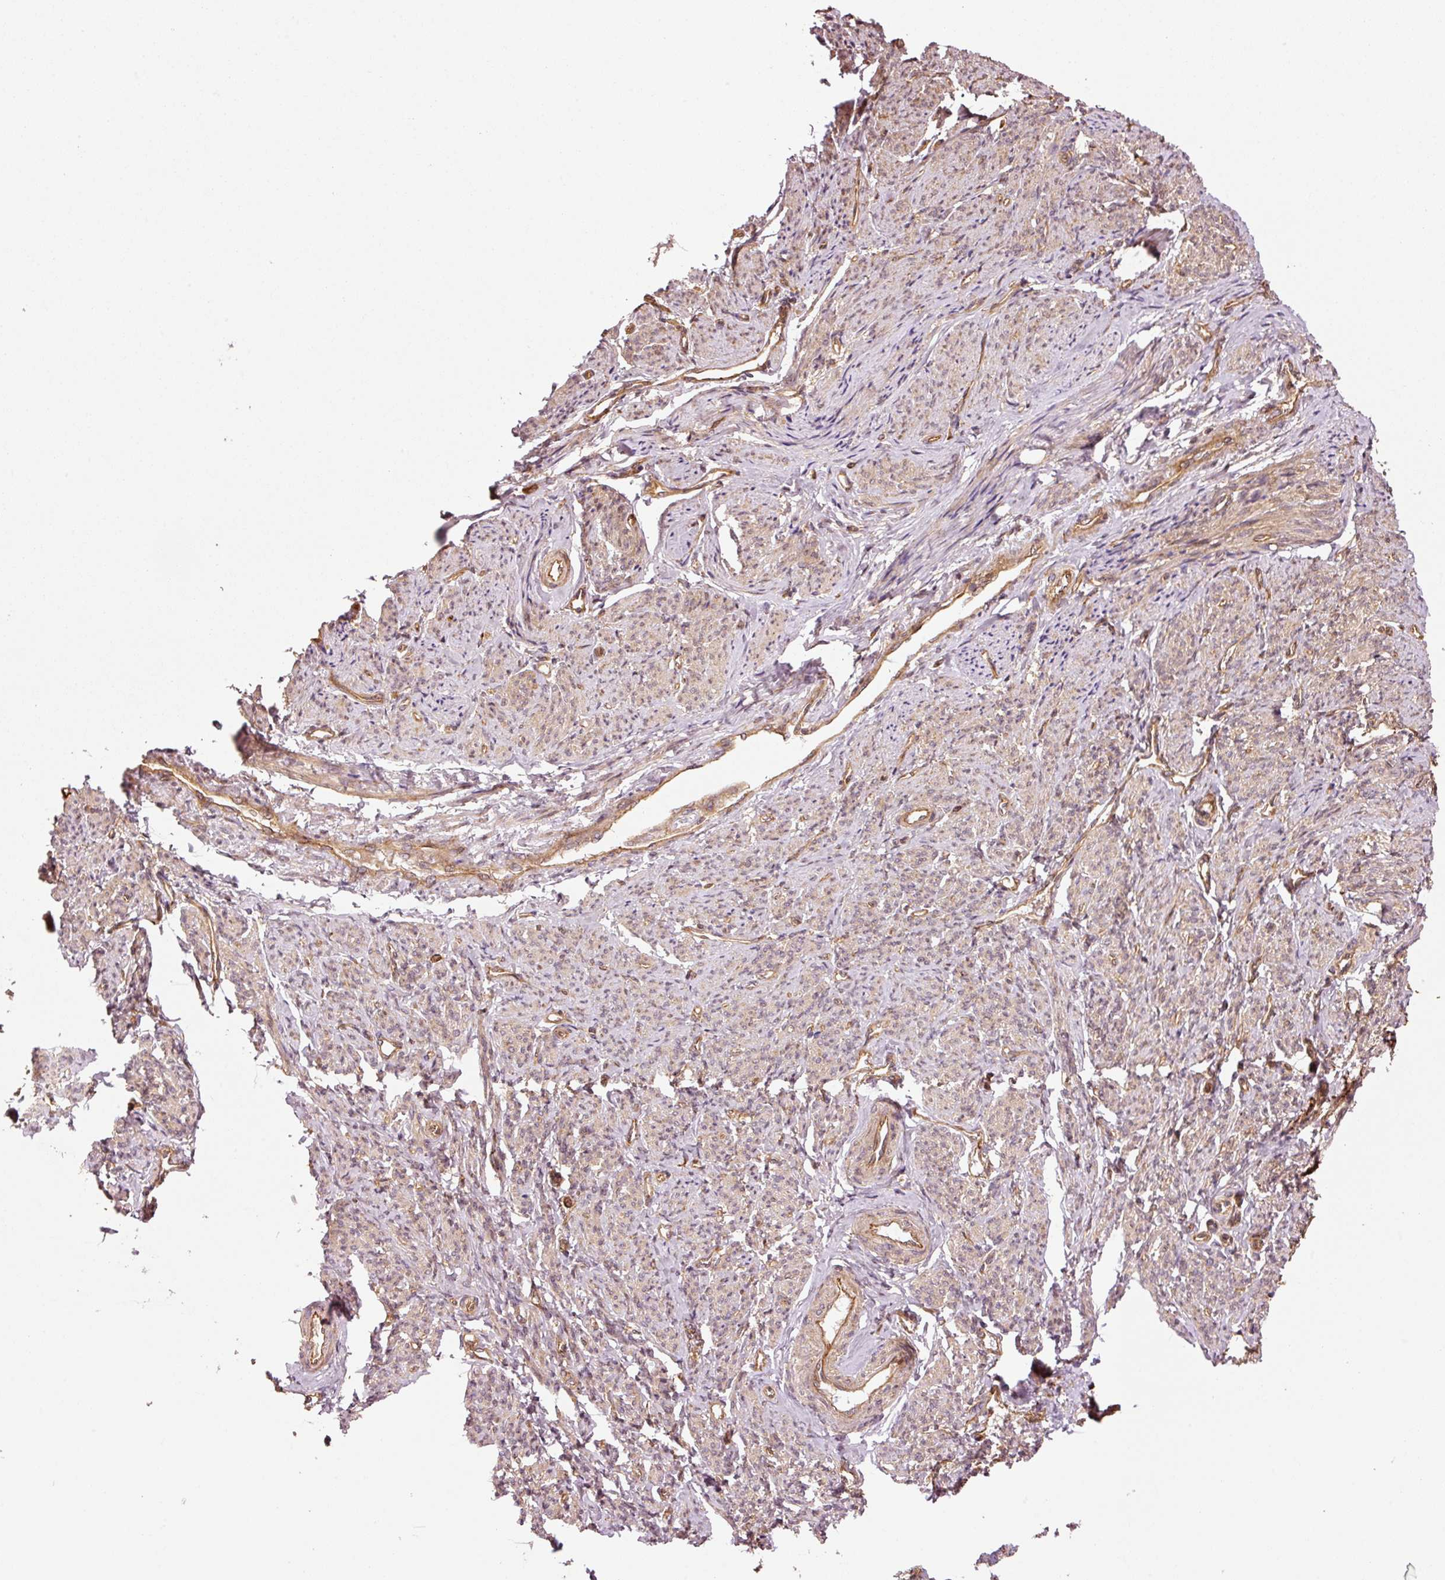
{"staining": {"intensity": "moderate", "quantity": ">75%", "location": "cytoplasmic/membranous,nuclear"}, "tissue": "smooth muscle", "cell_type": "Smooth muscle cells", "image_type": "normal", "snomed": [{"axis": "morphology", "description": "Normal tissue, NOS"}, {"axis": "topography", "description": "Smooth muscle"}], "caption": "IHC micrograph of normal smooth muscle: smooth muscle stained using IHC exhibits medium levels of moderate protein expression localized specifically in the cytoplasmic/membranous,nuclear of smooth muscle cells, appearing as a cytoplasmic/membranous,nuclear brown color.", "gene": "OXER1", "patient": {"sex": "female", "age": 65}}